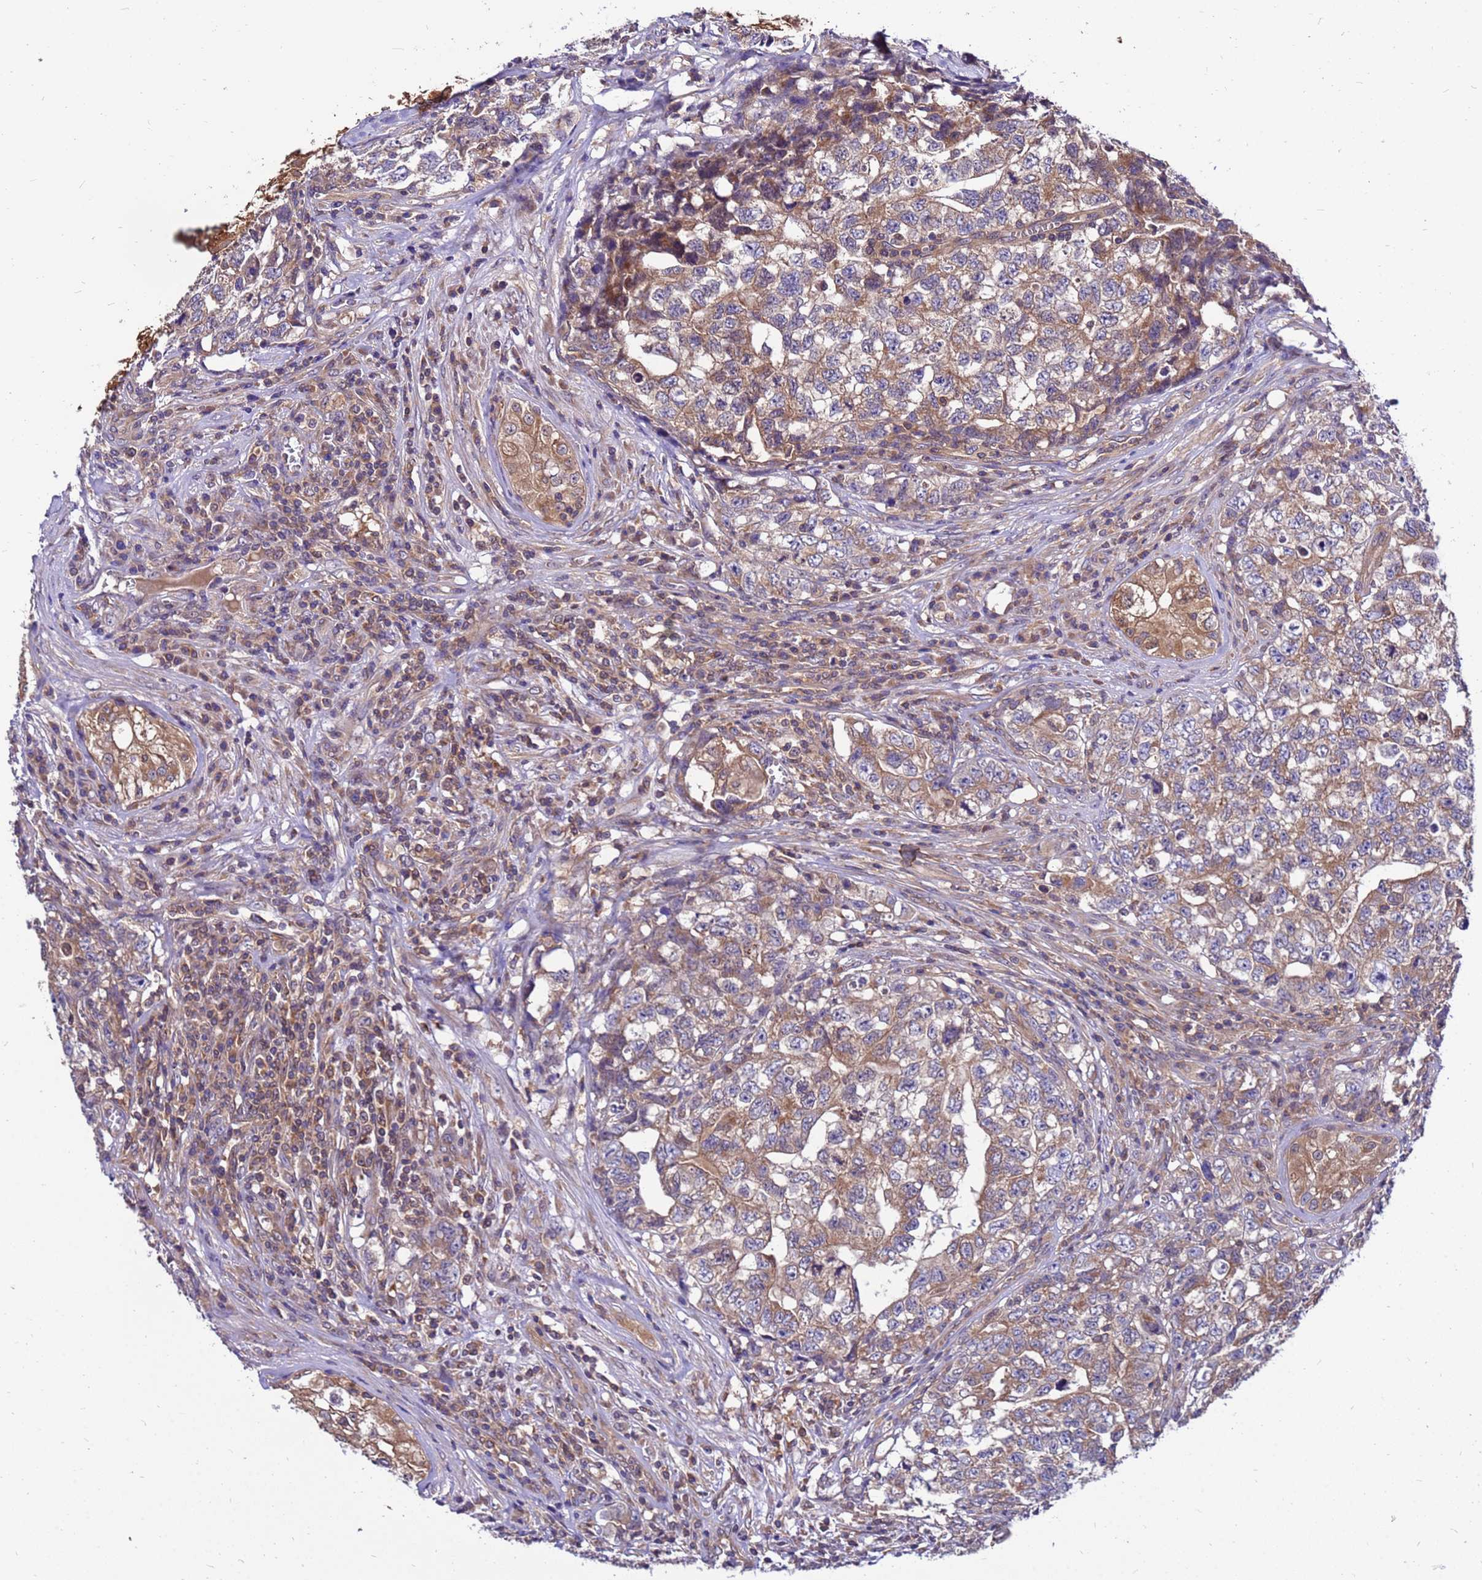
{"staining": {"intensity": "weak", "quantity": ">75%", "location": "cytoplasmic/membranous"}, "tissue": "testis cancer", "cell_type": "Tumor cells", "image_type": "cancer", "snomed": [{"axis": "morphology", "description": "Carcinoma, Embryonal, NOS"}, {"axis": "topography", "description": "Testis"}], "caption": "This histopathology image displays testis cancer stained with IHC to label a protein in brown. The cytoplasmic/membranous of tumor cells show weak positivity for the protein. Nuclei are counter-stained blue.", "gene": "GET3", "patient": {"sex": "male", "age": 31}}